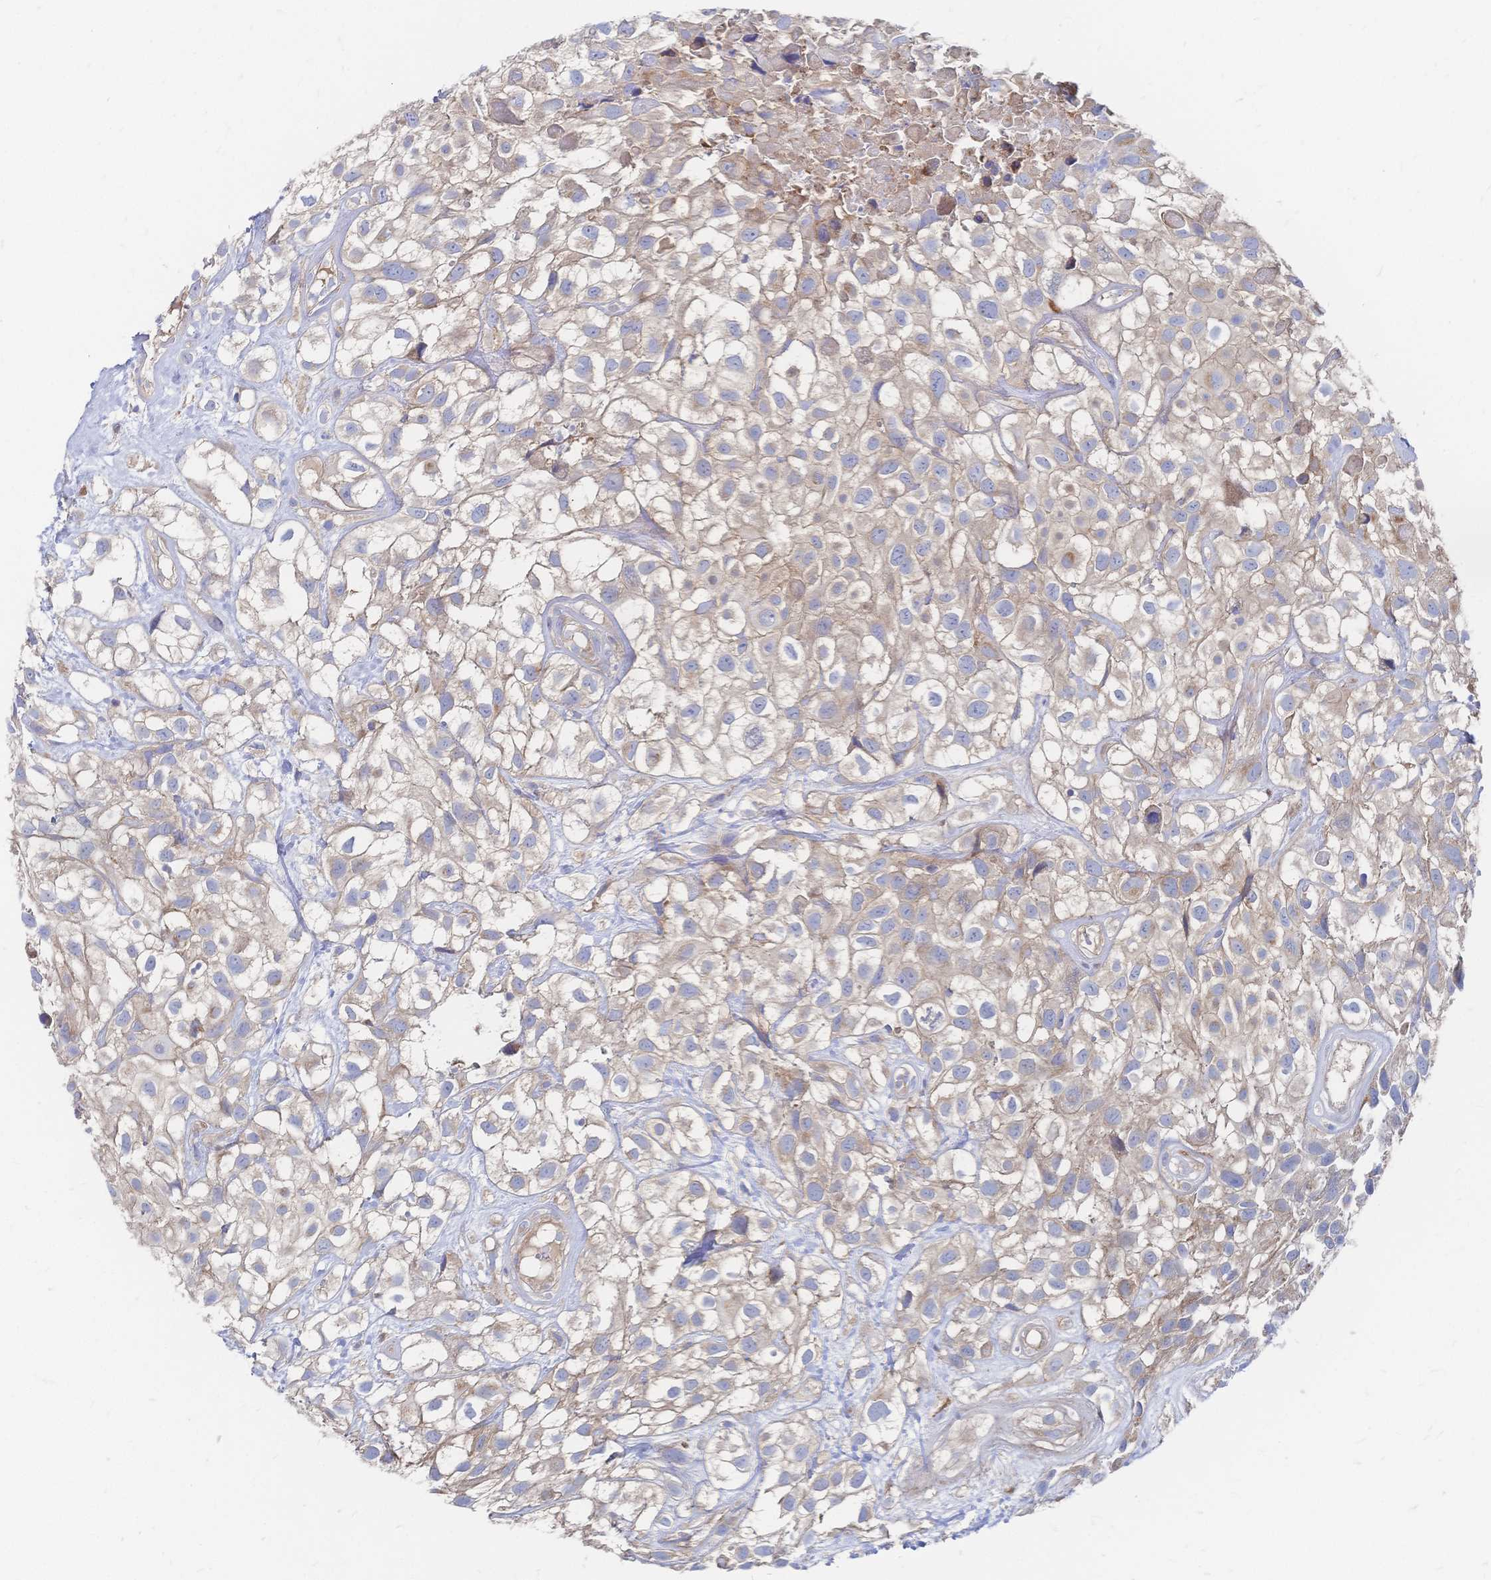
{"staining": {"intensity": "weak", "quantity": ">75%", "location": "cytoplasmic/membranous"}, "tissue": "urothelial cancer", "cell_type": "Tumor cells", "image_type": "cancer", "snomed": [{"axis": "morphology", "description": "Urothelial carcinoma, High grade"}, {"axis": "topography", "description": "Urinary bladder"}], "caption": "Immunohistochemical staining of urothelial cancer demonstrates low levels of weak cytoplasmic/membranous protein staining in about >75% of tumor cells.", "gene": "SORBS1", "patient": {"sex": "male", "age": 56}}